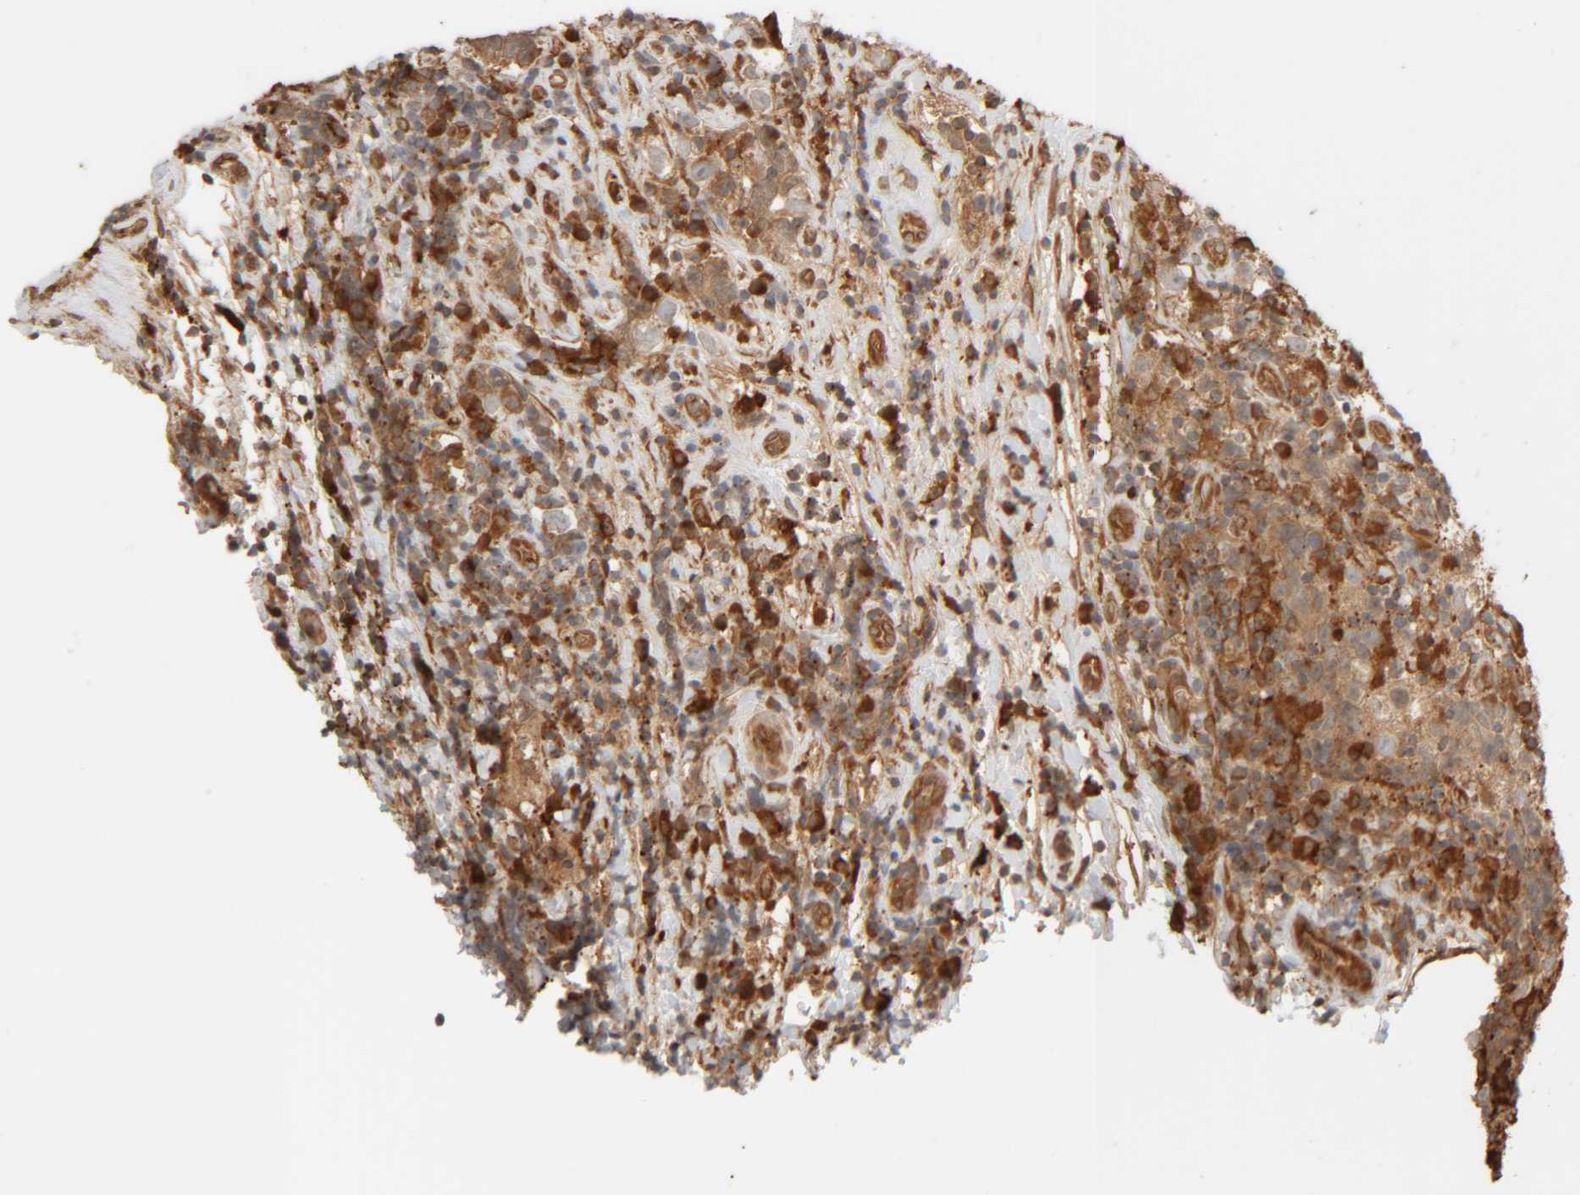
{"staining": {"intensity": "moderate", "quantity": ">75%", "location": "cytoplasmic/membranous"}, "tissue": "testis cancer", "cell_type": "Tumor cells", "image_type": "cancer", "snomed": [{"axis": "morphology", "description": "Normal tissue, NOS"}, {"axis": "morphology", "description": "Seminoma, NOS"}, {"axis": "topography", "description": "Testis"}], "caption": "Protein positivity by immunohistochemistry (IHC) exhibits moderate cytoplasmic/membranous positivity in about >75% of tumor cells in testis cancer.", "gene": "TMEM192", "patient": {"sex": "male", "age": 43}}